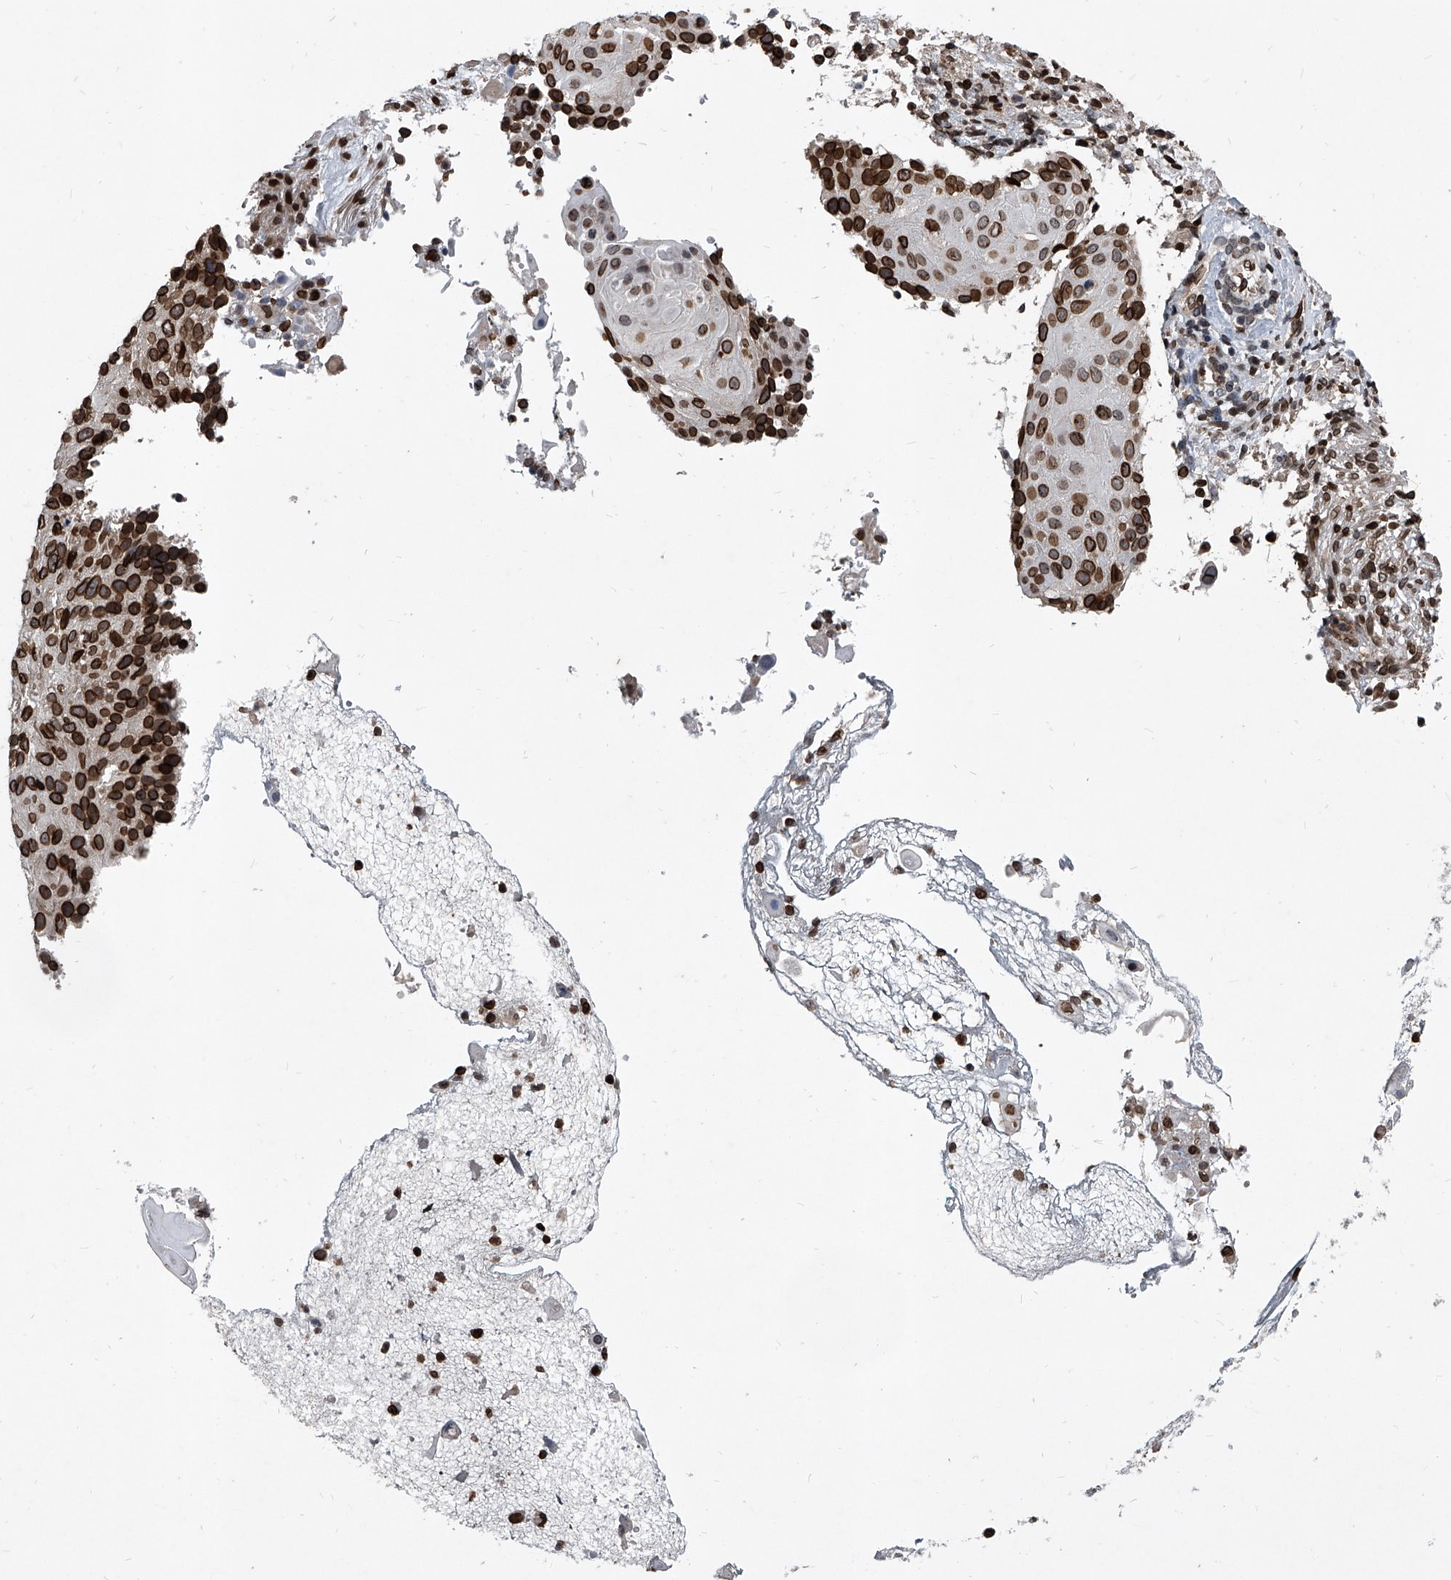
{"staining": {"intensity": "strong", "quantity": ">75%", "location": "cytoplasmic/membranous,nuclear"}, "tissue": "cervical cancer", "cell_type": "Tumor cells", "image_type": "cancer", "snomed": [{"axis": "morphology", "description": "Squamous cell carcinoma, NOS"}, {"axis": "topography", "description": "Cervix"}], "caption": "DAB immunohistochemical staining of cervical cancer displays strong cytoplasmic/membranous and nuclear protein staining in approximately >75% of tumor cells.", "gene": "PHF20", "patient": {"sex": "female", "age": 74}}